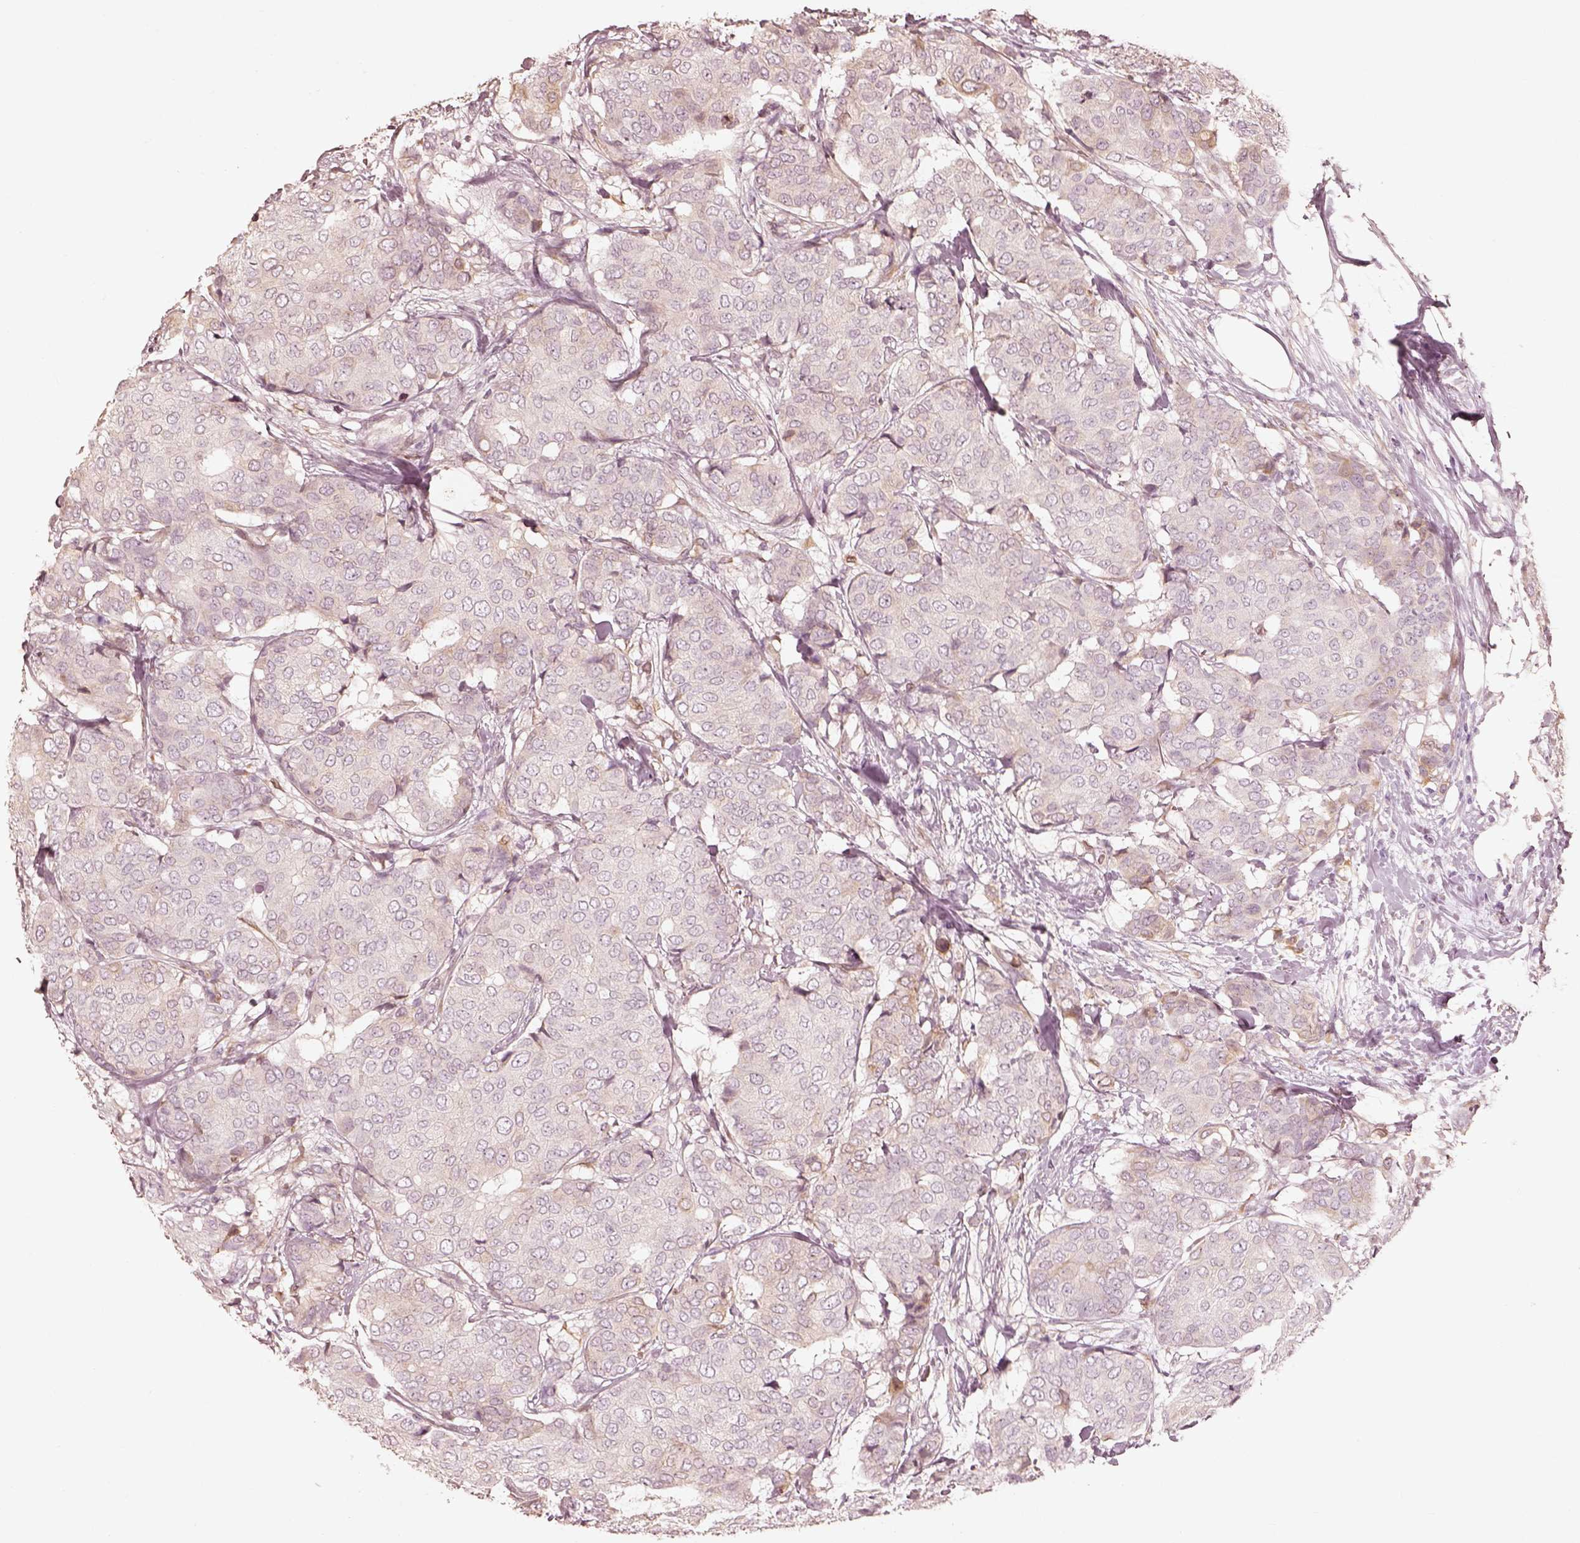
{"staining": {"intensity": "weak", "quantity": "25%-75%", "location": "cytoplasmic/membranous"}, "tissue": "breast cancer", "cell_type": "Tumor cells", "image_type": "cancer", "snomed": [{"axis": "morphology", "description": "Duct carcinoma"}, {"axis": "topography", "description": "Breast"}], "caption": "Human breast cancer (invasive ductal carcinoma) stained with a brown dye reveals weak cytoplasmic/membranous positive positivity in about 25%-75% of tumor cells.", "gene": "WLS", "patient": {"sex": "female", "age": 75}}